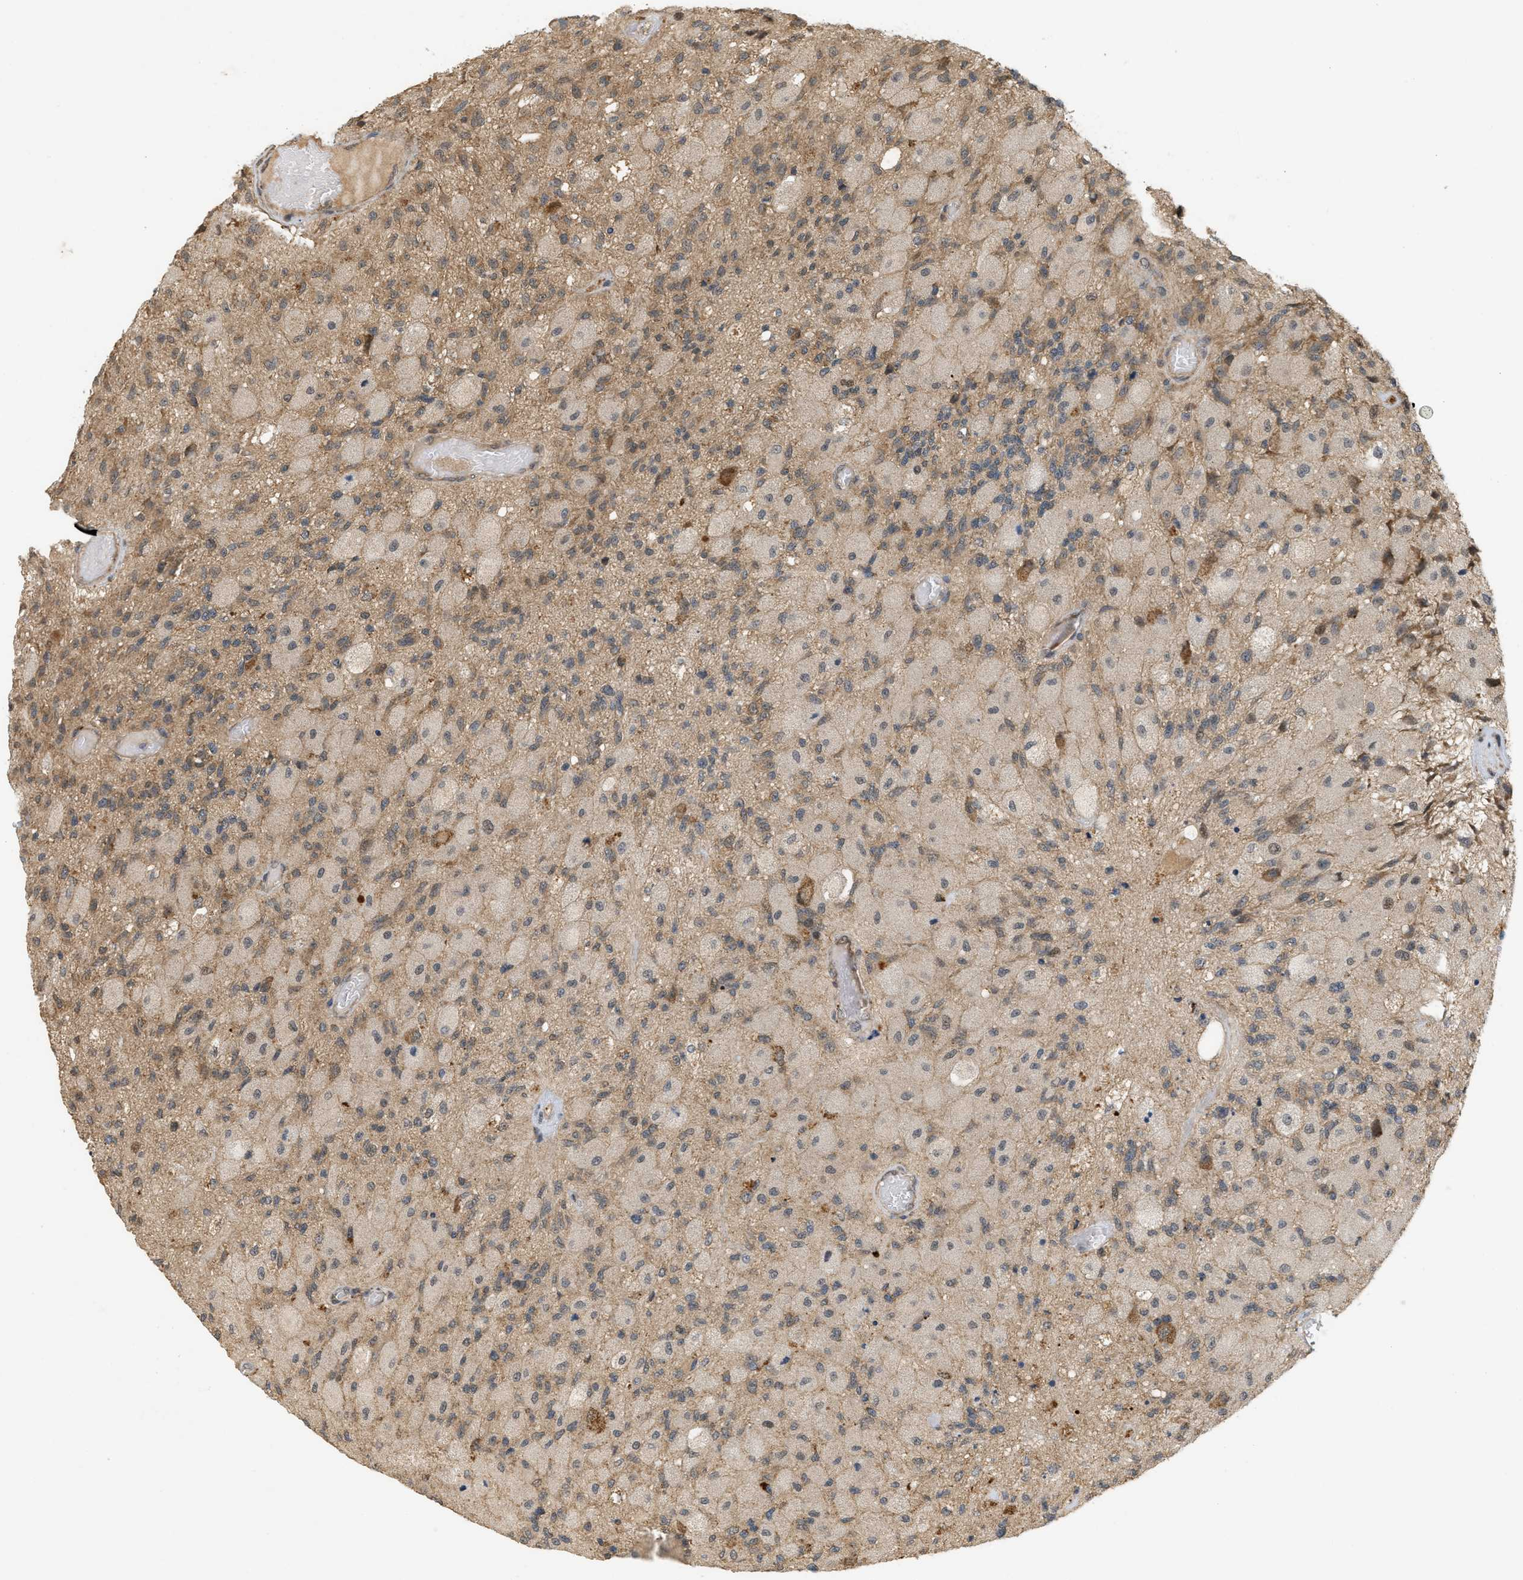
{"staining": {"intensity": "moderate", "quantity": ">75%", "location": "cytoplasmic/membranous"}, "tissue": "glioma", "cell_type": "Tumor cells", "image_type": "cancer", "snomed": [{"axis": "morphology", "description": "Normal tissue, NOS"}, {"axis": "morphology", "description": "Glioma, malignant, High grade"}, {"axis": "topography", "description": "Cerebral cortex"}], "caption": "This image displays immunohistochemistry (IHC) staining of glioma, with medium moderate cytoplasmic/membranous expression in about >75% of tumor cells.", "gene": "PRKD1", "patient": {"sex": "male", "age": 77}}